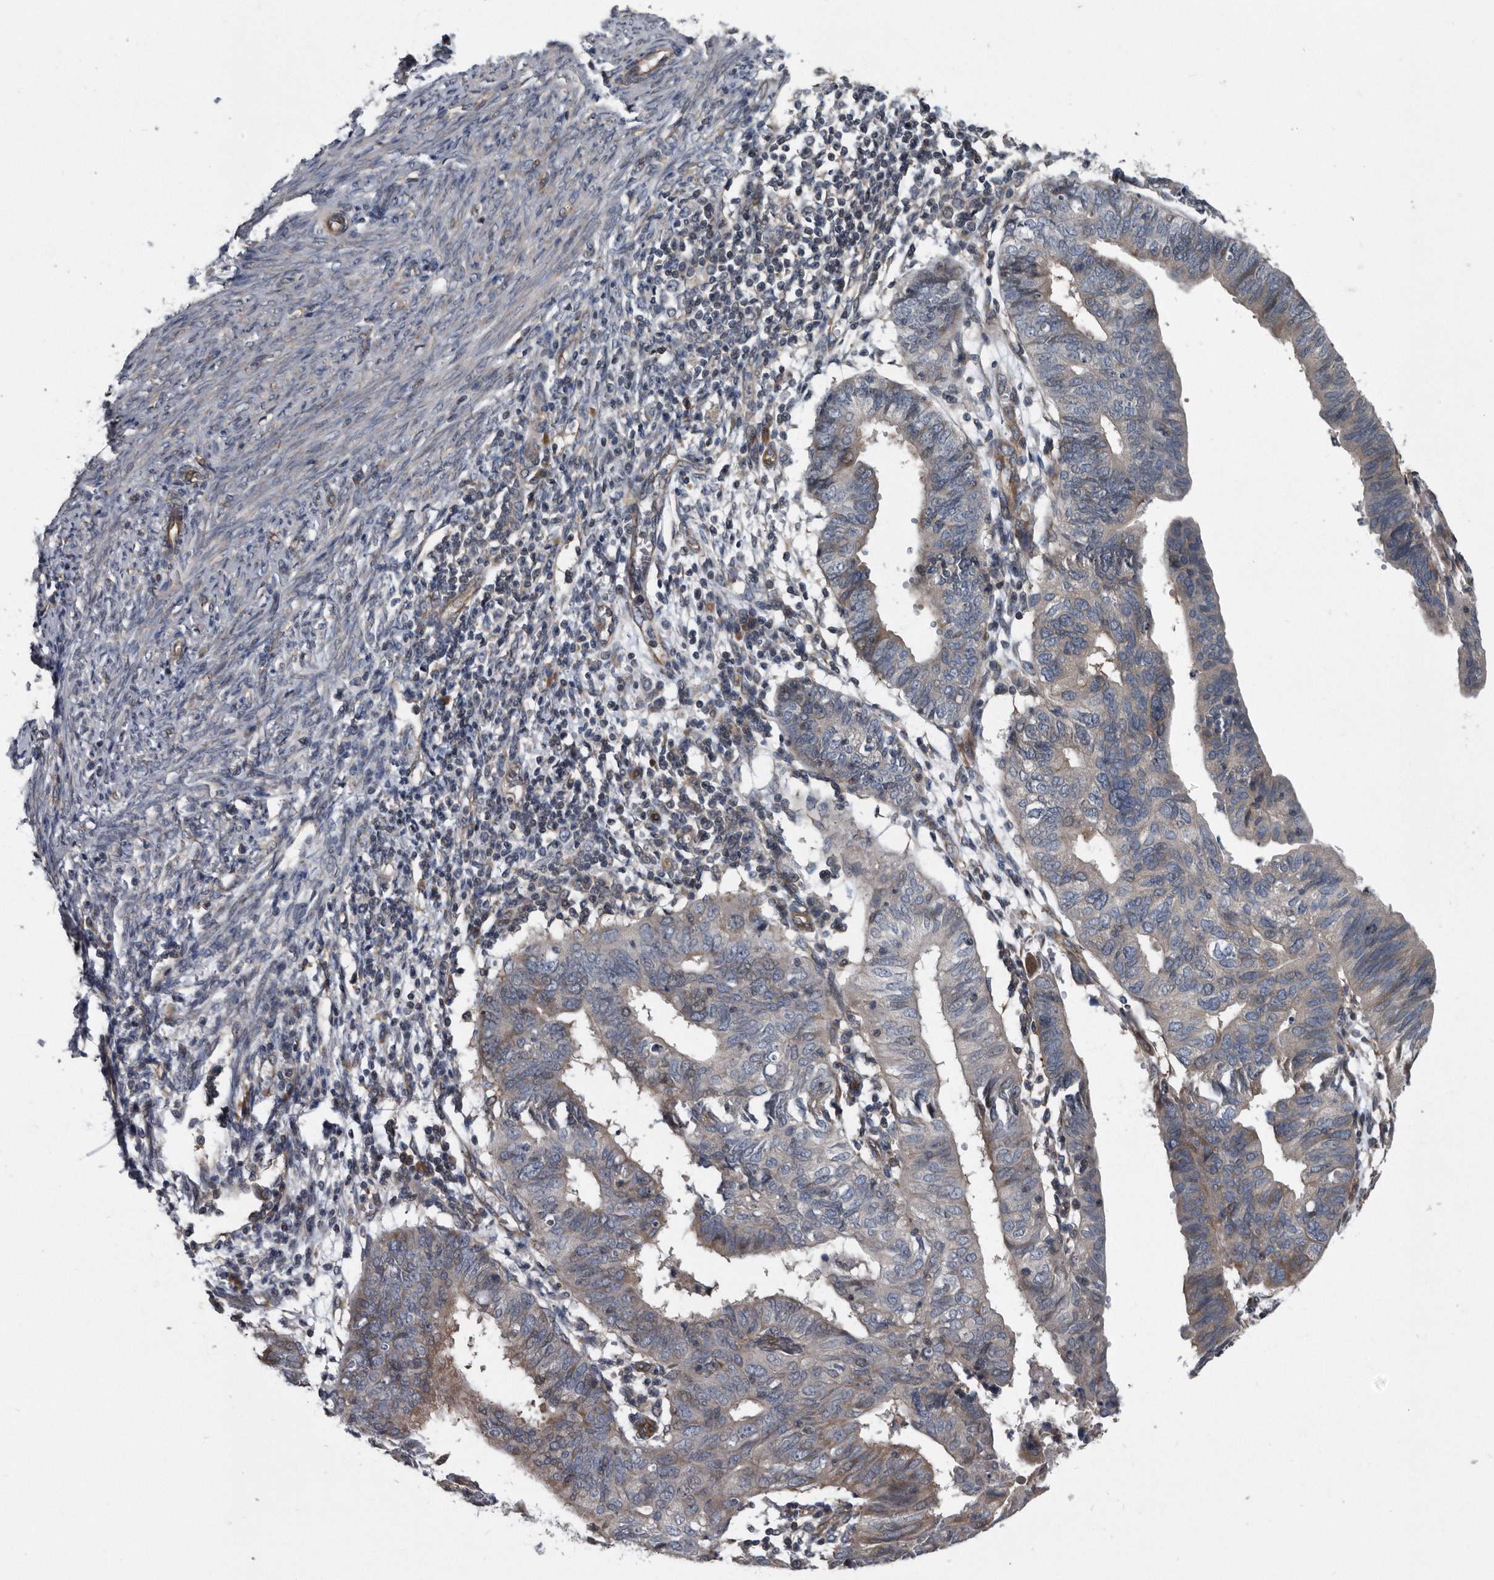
{"staining": {"intensity": "negative", "quantity": "none", "location": "none"}, "tissue": "endometrial cancer", "cell_type": "Tumor cells", "image_type": "cancer", "snomed": [{"axis": "morphology", "description": "Adenocarcinoma, NOS"}, {"axis": "topography", "description": "Uterus"}], "caption": "This is an immunohistochemistry (IHC) image of endometrial cancer (adenocarcinoma). There is no positivity in tumor cells.", "gene": "ARMCX1", "patient": {"sex": "female", "age": 77}}